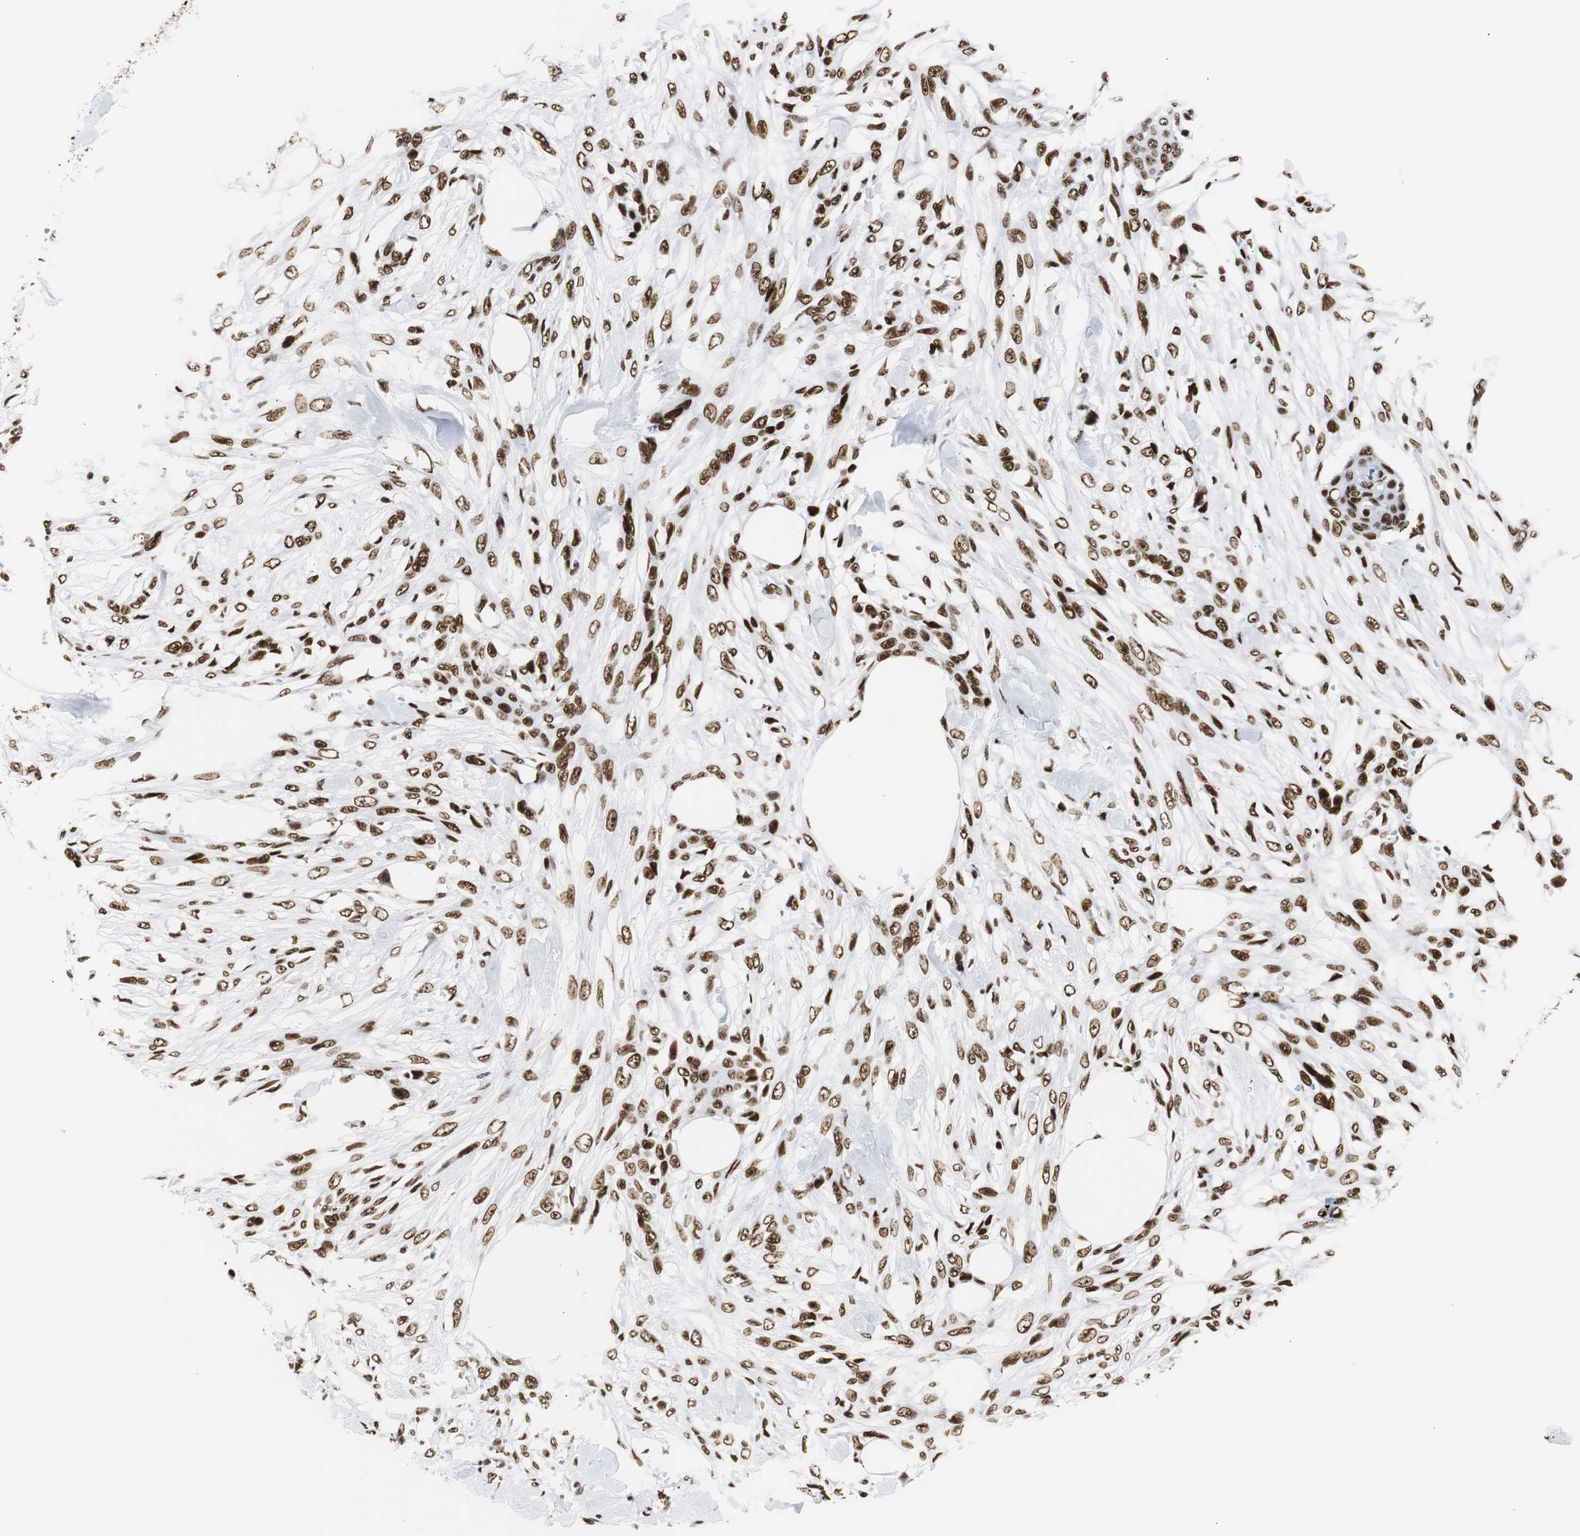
{"staining": {"intensity": "strong", "quantity": ">75%", "location": "nuclear"}, "tissue": "skin cancer", "cell_type": "Tumor cells", "image_type": "cancer", "snomed": [{"axis": "morphology", "description": "Squamous cell carcinoma, NOS"}, {"axis": "topography", "description": "Skin"}], "caption": "Brown immunohistochemical staining in squamous cell carcinoma (skin) displays strong nuclear staining in approximately >75% of tumor cells.", "gene": "HNRNPH2", "patient": {"sex": "female", "age": 59}}